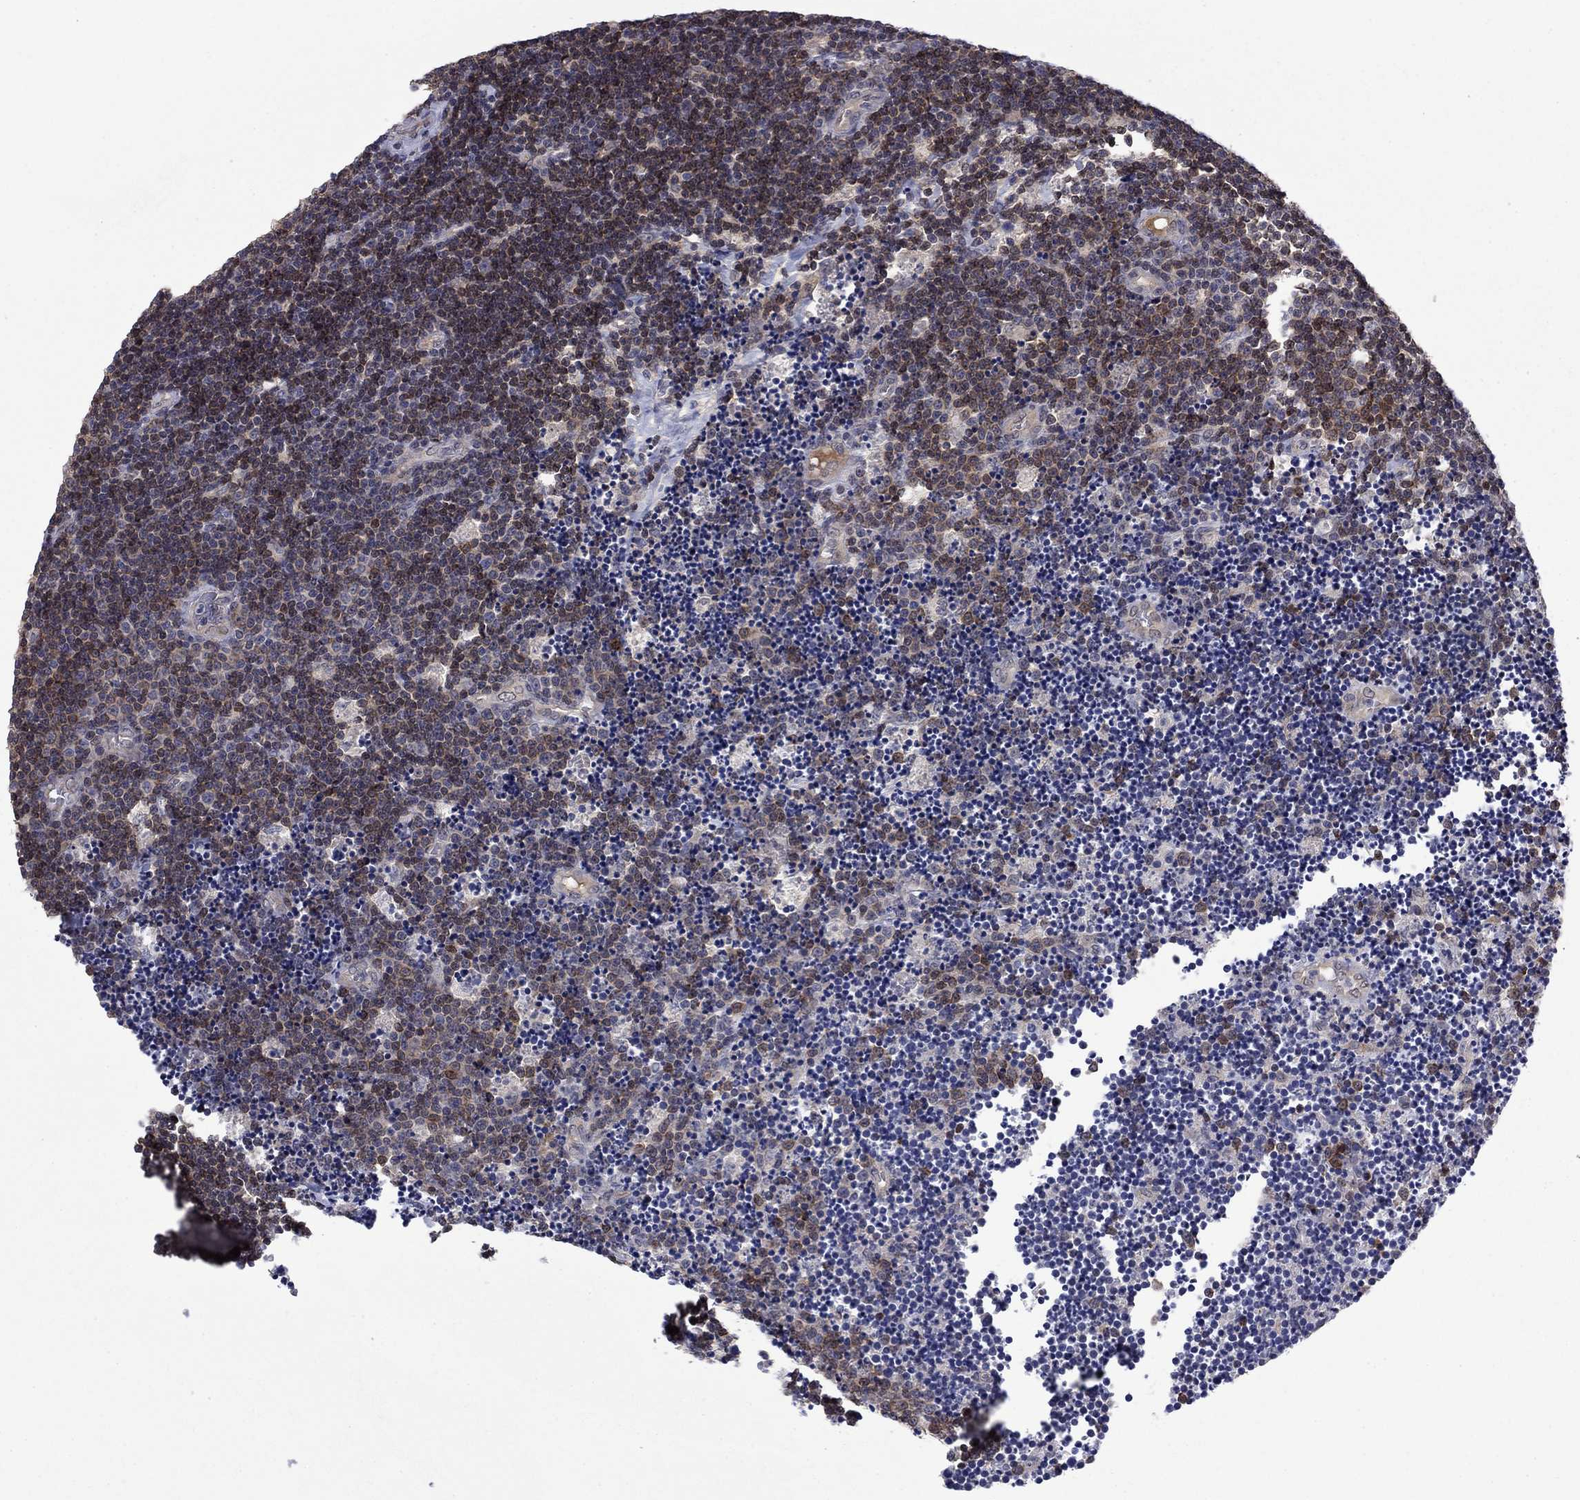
{"staining": {"intensity": "moderate", "quantity": "<25%", "location": "cytoplasmic/membranous"}, "tissue": "lymphoma", "cell_type": "Tumor cells", "image_type": "cancer", "snomed": [{"axis": "morphology", "description": "Malignant lymphoma, non-Hodgkin's type, Low grade"}, {"axis": "topography", "description": "Brain"}], "caption": "Immunohistochemistry image of neoplastic tissue: human malignant lymphoma, non-Hodgkin's type (low-grade) stained using IHC demonstrates low levels of moderate protein expression localized specifically in the cytoplasmic/membranous of tumor cells, appearing as a cytoplasmic/membranous brown color.", "gene": "GRHPR", "patient": {"sex": "female", "age": 66}}